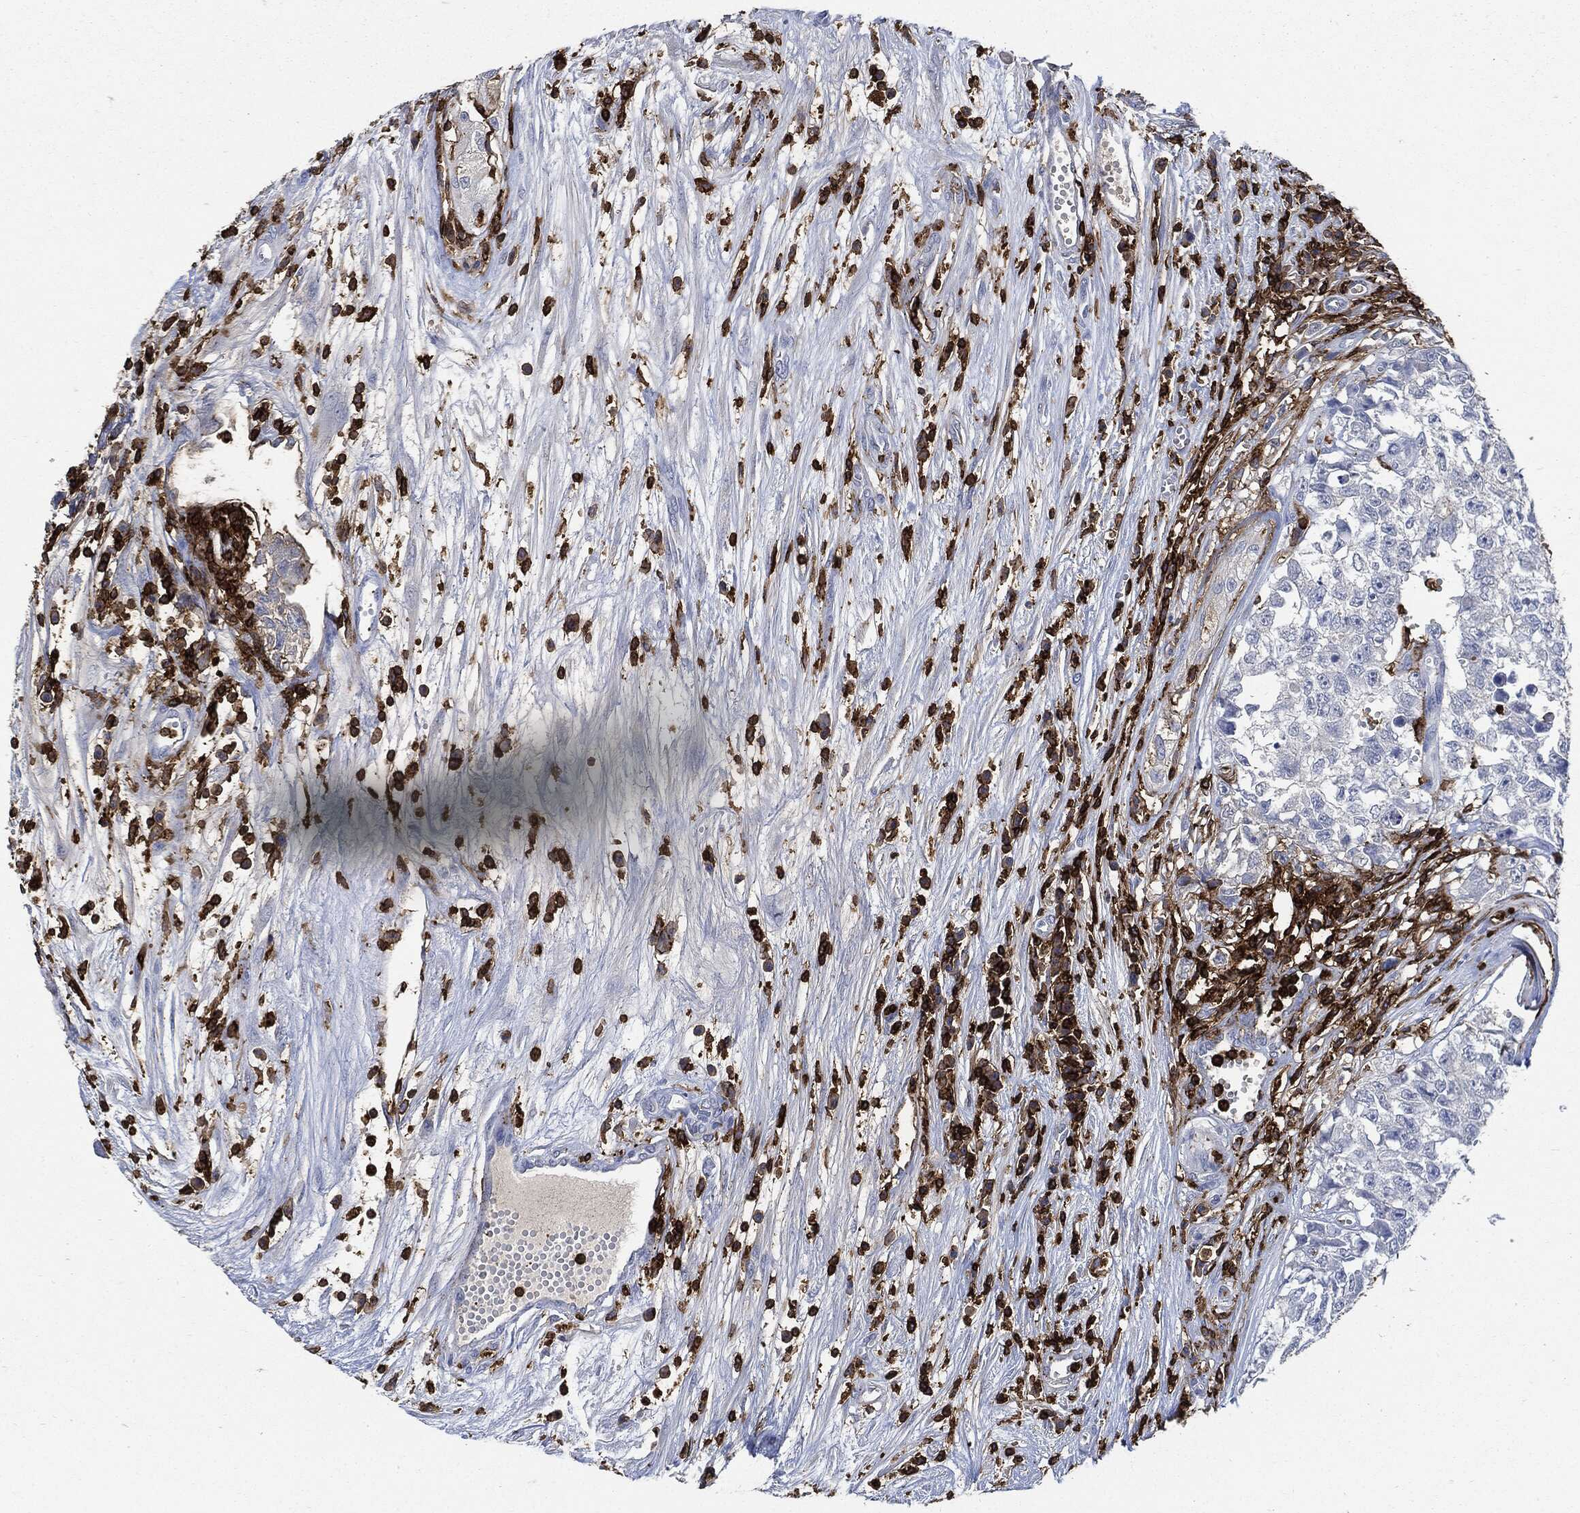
{"staining": {"intensity": "negative", "quantity": "none", "location": "none"}, "tissue": "testis cancer", "cell_type": "Tumor cells", "image_type": "cancer", "snomed": [{"axis": "morphology", "description": "Seminoma, NOS"}, {"axis": "morphology", "description": "Carcinoma, Embryonal, NOS"}, {"axis": "topography", "description": "Testis"}], "caption": "Photomicrograph shows no protein expression in tumor cells of testis cancer (seminoma) tissue.", "gene": "PTPRC", "patient": {"sex": "male", "age": 22}}